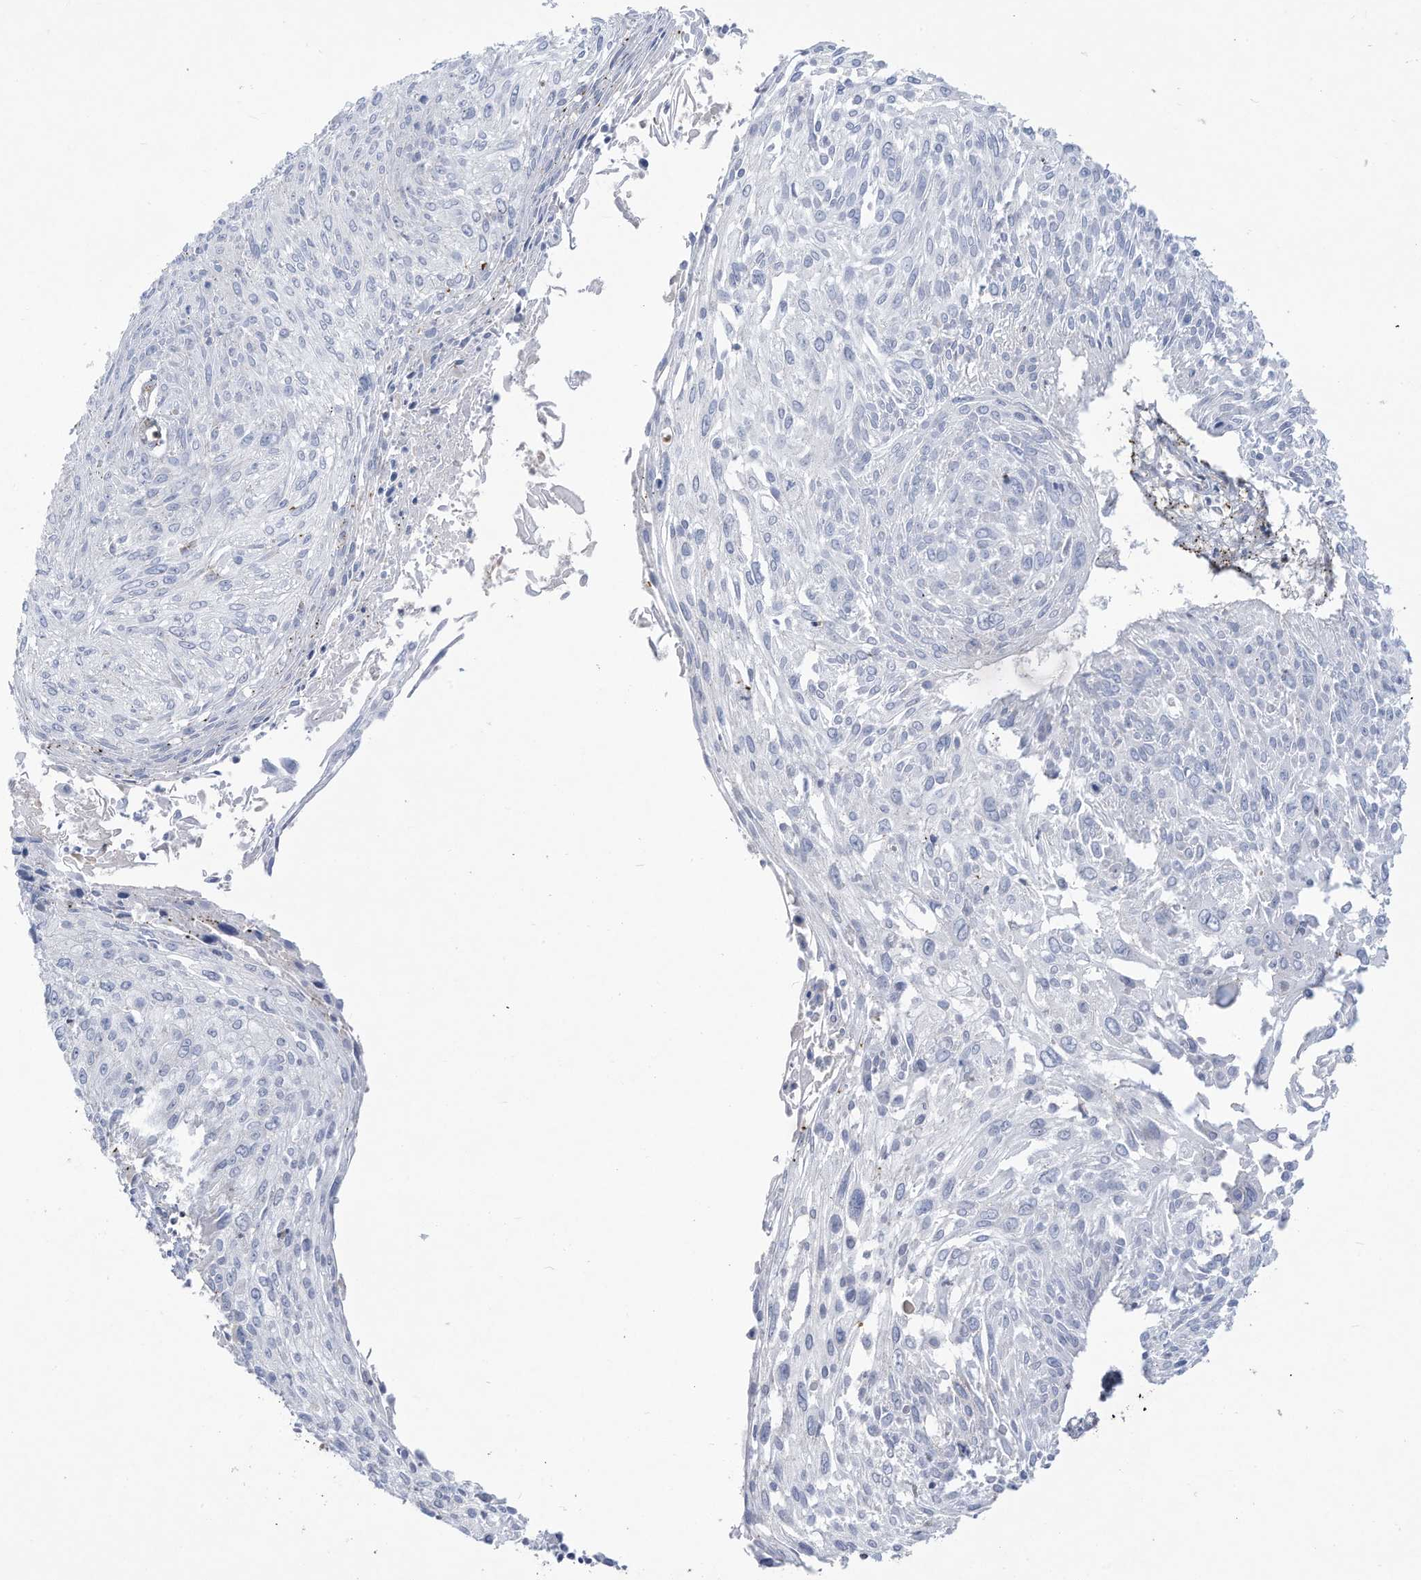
{"staining": {"intensity": "negative", "quantity": "none", "location": "none"}, "tissue": "cervical cancer", "cell_type": "Tumor cells", "image_type": "cancer", "snomed": [{"axis": "morphology", "description": "Squamous cell carcinoma, NOS"}, {"axis": "topography", "description": "Cervix"}], "caption": "Immunohistochemistry (IHC) of human cervical cancer (squamous cell carcinoma) shows no positivity in tumor cells.", "gene": "THNSL2", "patient": {"sex": "female", "age": 51}}